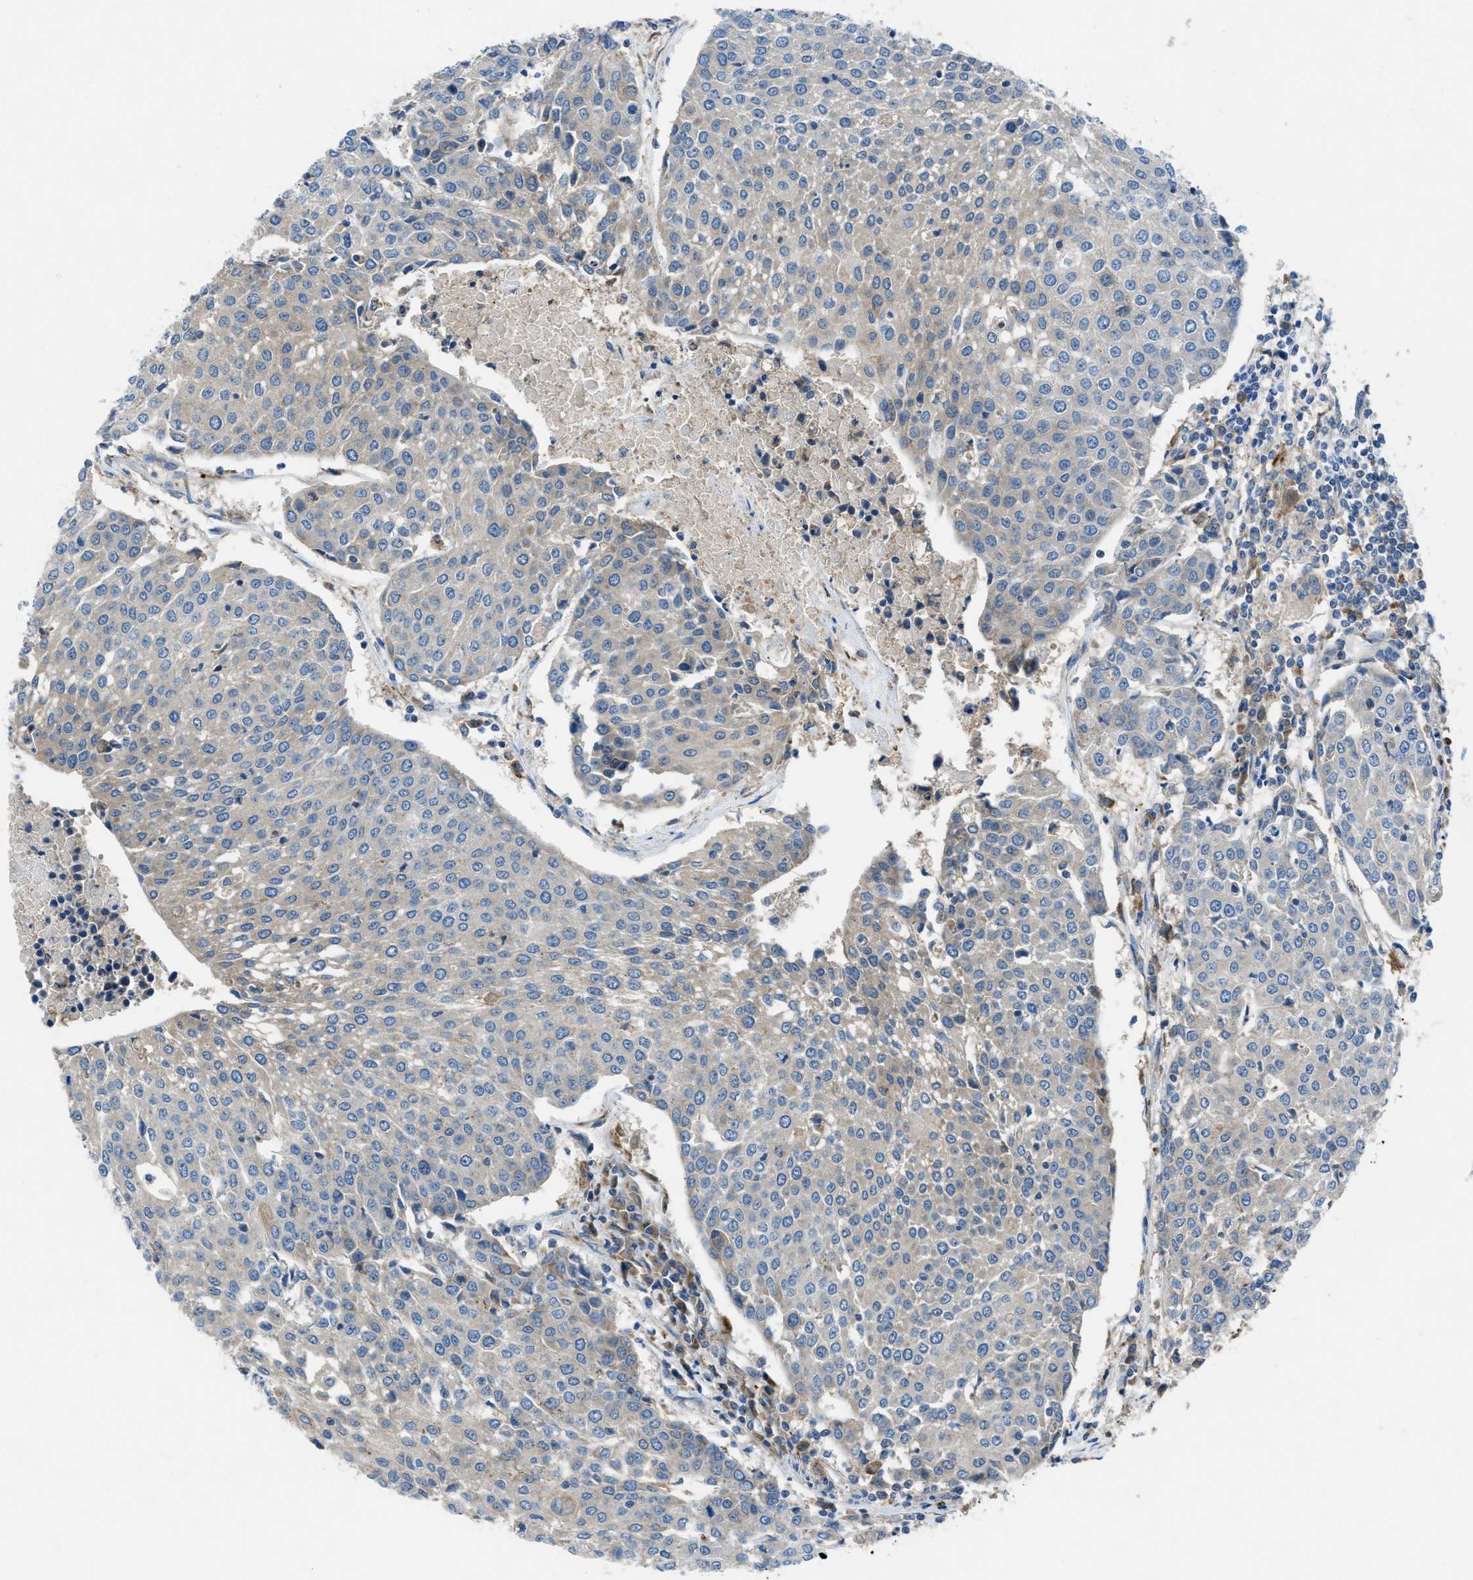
{"staining": {"intensity": "weak", "quantity": "<25%", "location": "cytoplasmic/membranous"}, "tissue": "urothelial cancer", "cell_type": "Tumor cells", "image_type": "cancer", "snomed": [{"axis": "morphology", "description": "Urothelial carcinoma, High grade"}, {"axis": "topography", "description": "Urinary bladder"}], "caption": "An image of human urothelial cancer is negative for staining in tumor cells.", "gene": "MAP3K20", "patient": {"sex": "female", "age": 85}}